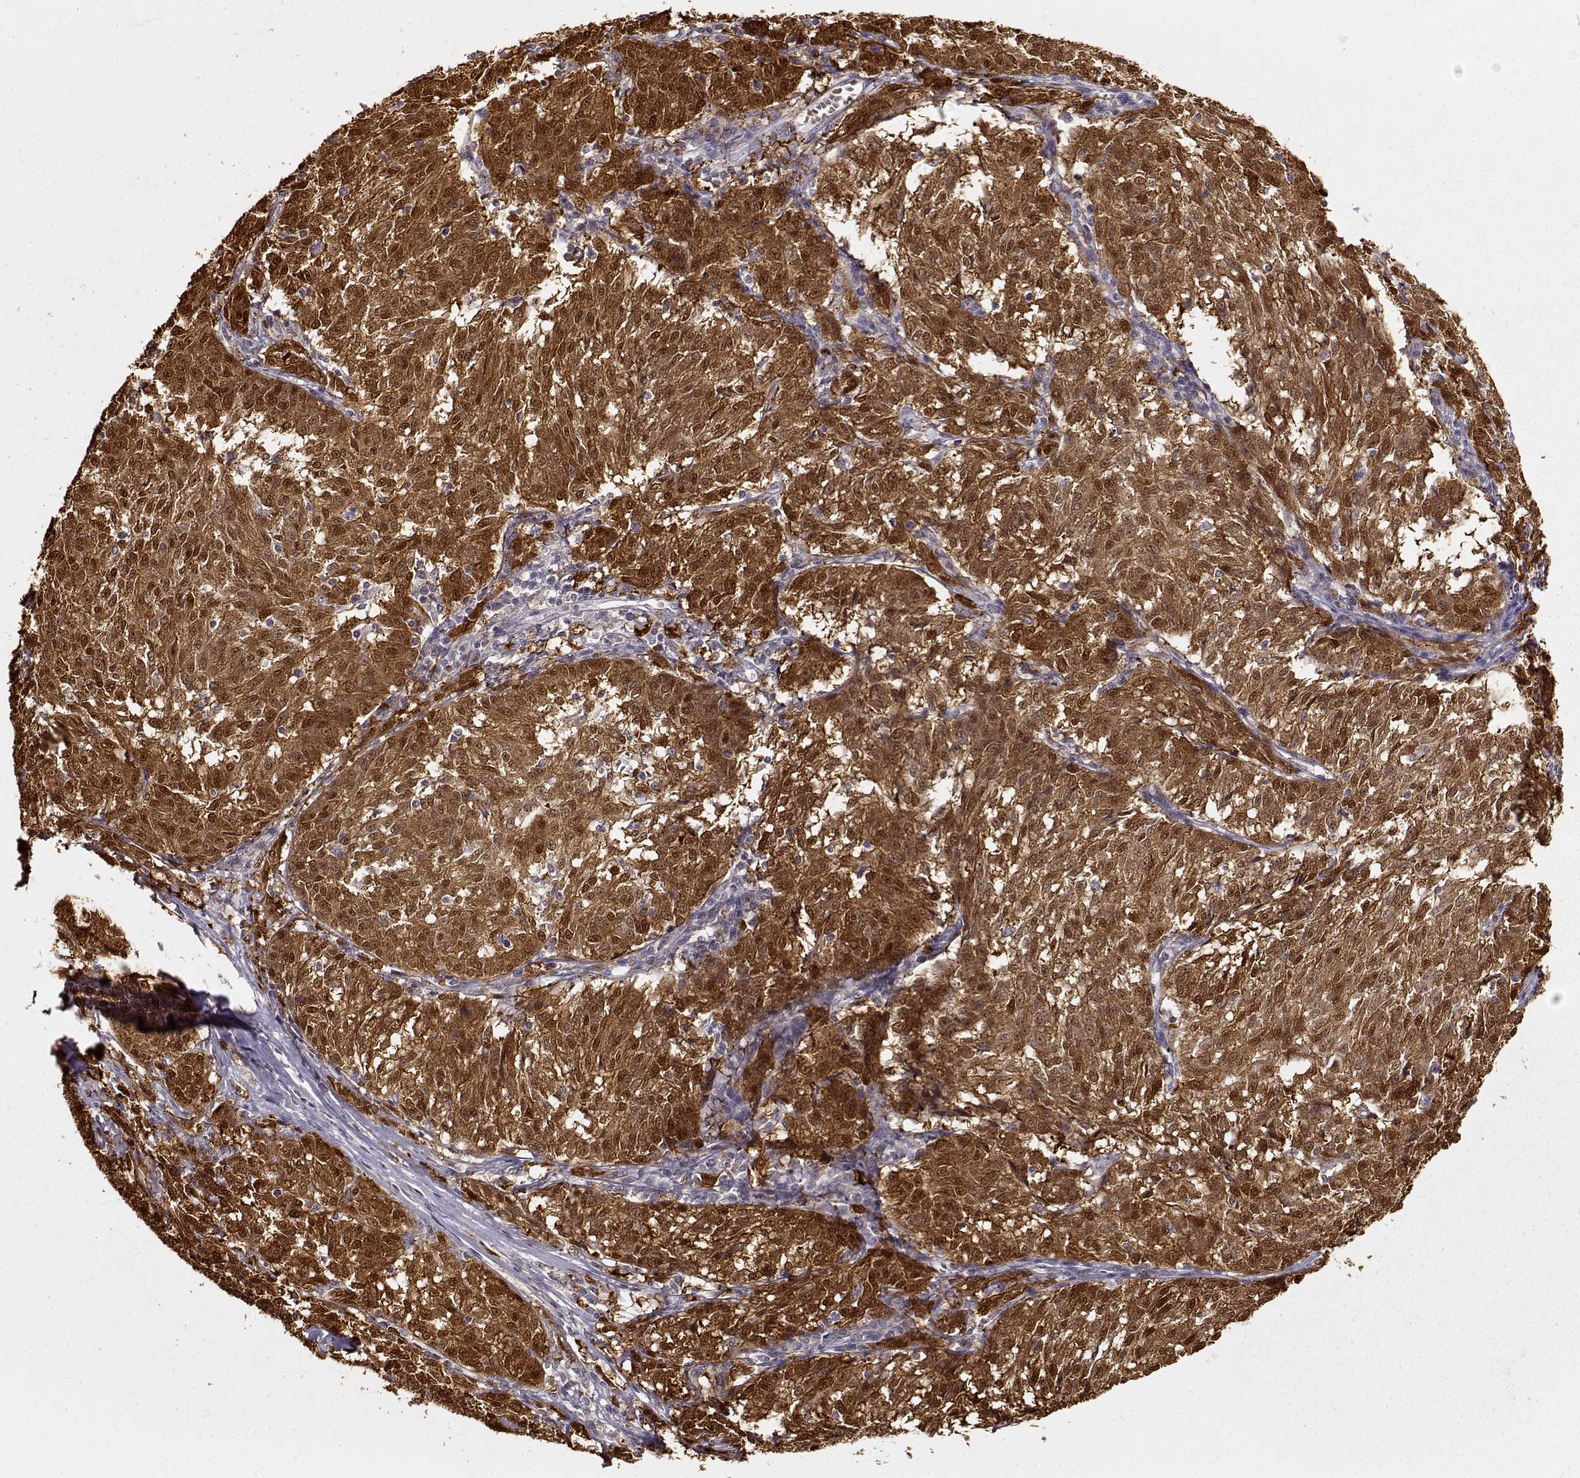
{"staining": {"intensity": "strong", "quantity": ">75%", "location": "cytoplasmic/membranous,nuclear"}, "tissue": "melanoma", "cell_type": "Tumor cells", "image_type": "cancer", "snomed": [{"axis": "morphology", "description": "Malignant melanoma, NOS"}, {"axis": "topography", "description": "Skin"}], "caption": "Immunohistochemical staining of human malignant melanoma shows high levels of strong cytoplasmic/membranous and nuclear protein staining in approximately >75% of tumor cells.", "gene": "S100B", "patient": {"sex": "female", "age": 72}}